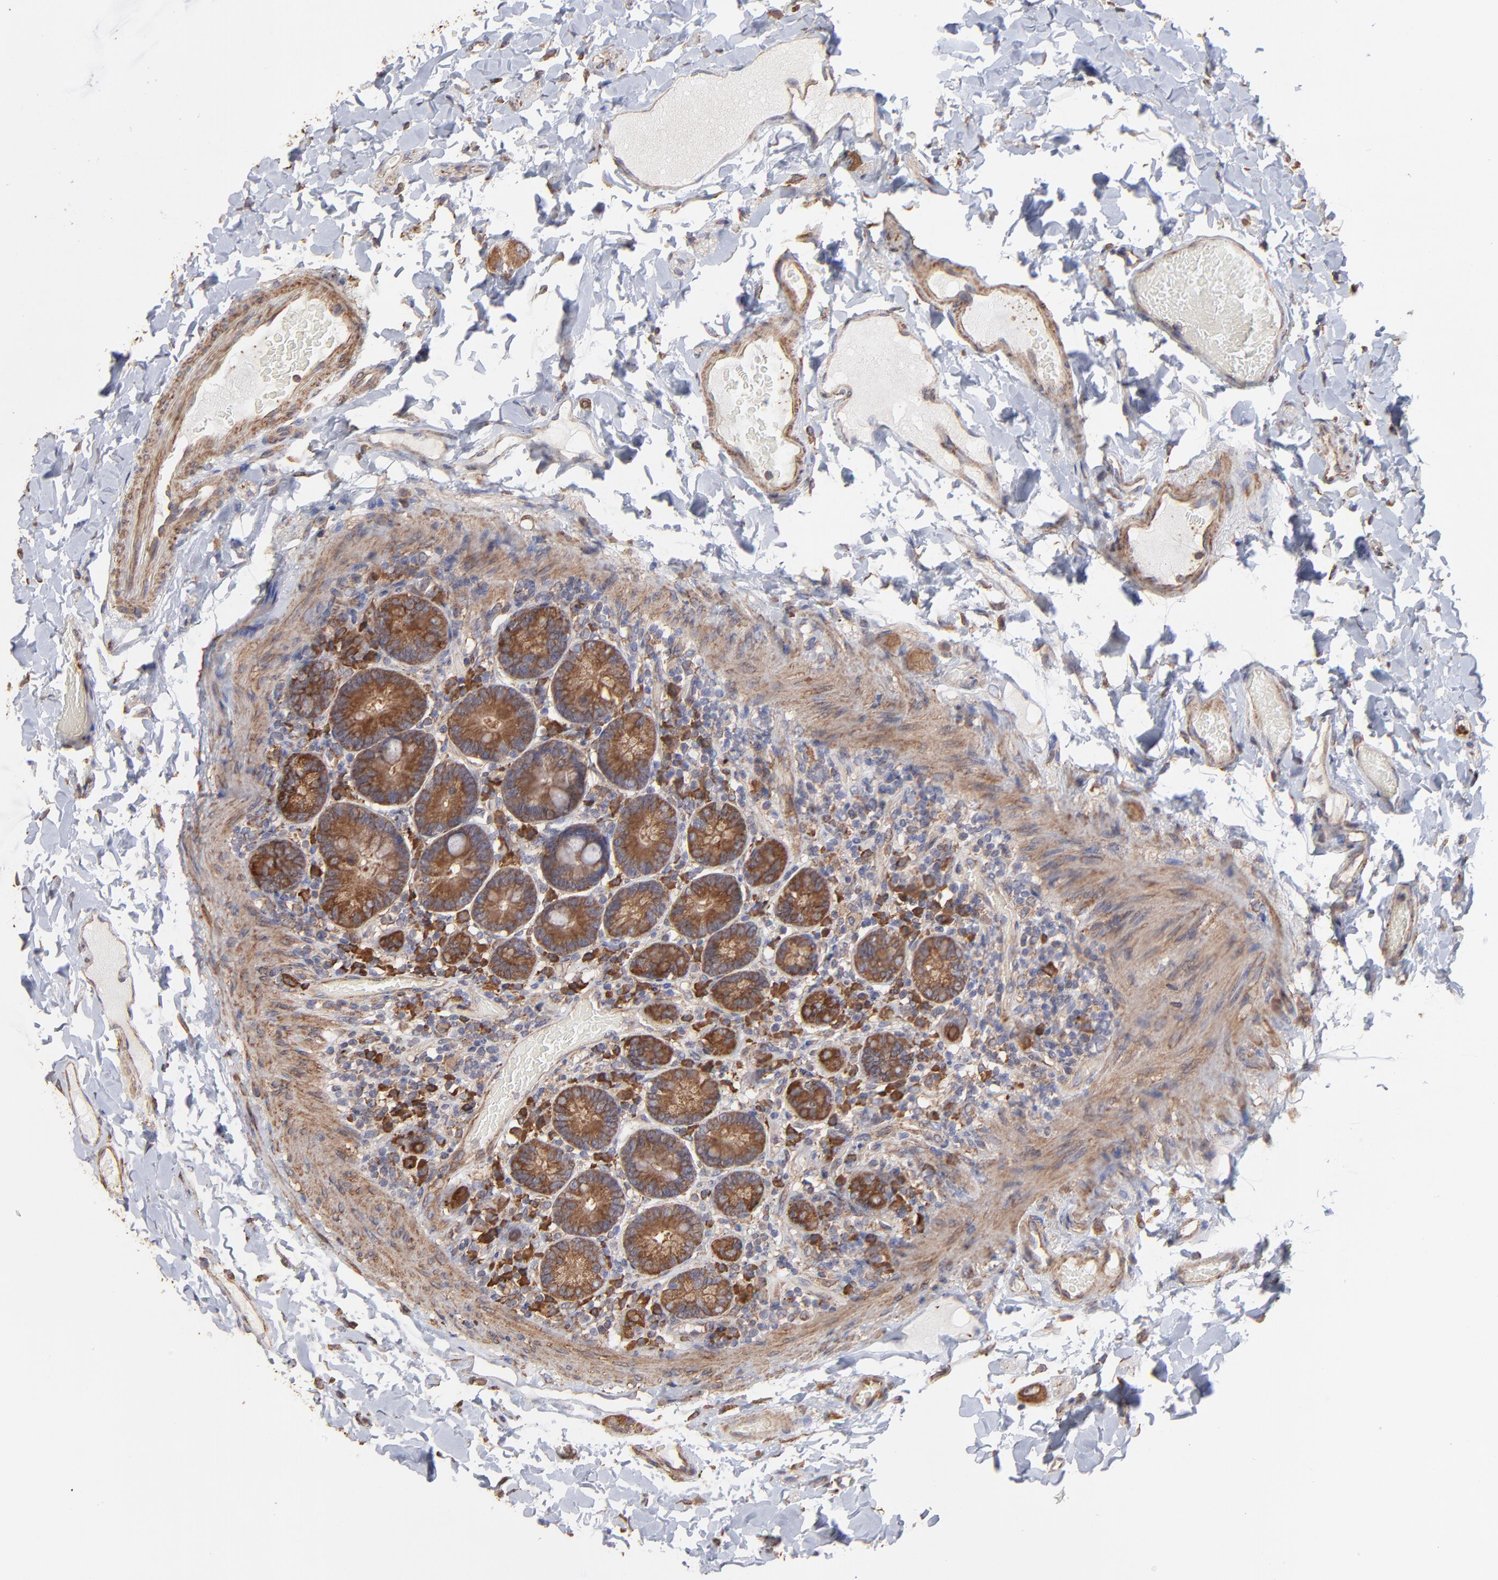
{"staining": {"intensity": "strong", "quantity": ">75%", "location": "cytoplasmic/membranous"}, "tissue": "duodenum", "cell_type": "Glandular cells", "image_type": "normal", "snomed": [{"axis": "morphology", "description": "Normal tissue, NOS"}, {"axis": "topography", "description": "Duodenum"}], "caption": "IHC (DAB (3,3'-diaminobenzidine)) staining of unremarkable human duodenum shows strong cytoplasmic/membranous protein expression in about >75% of glandular cells. Using DAB (3,3'-diaminobenzidine) (brown) and hematoxylin (blue) stains, captured at high magnification using brightfield microscopy.", "gene": "PFKM", "patient": {"sex": "male", "age": 66}}